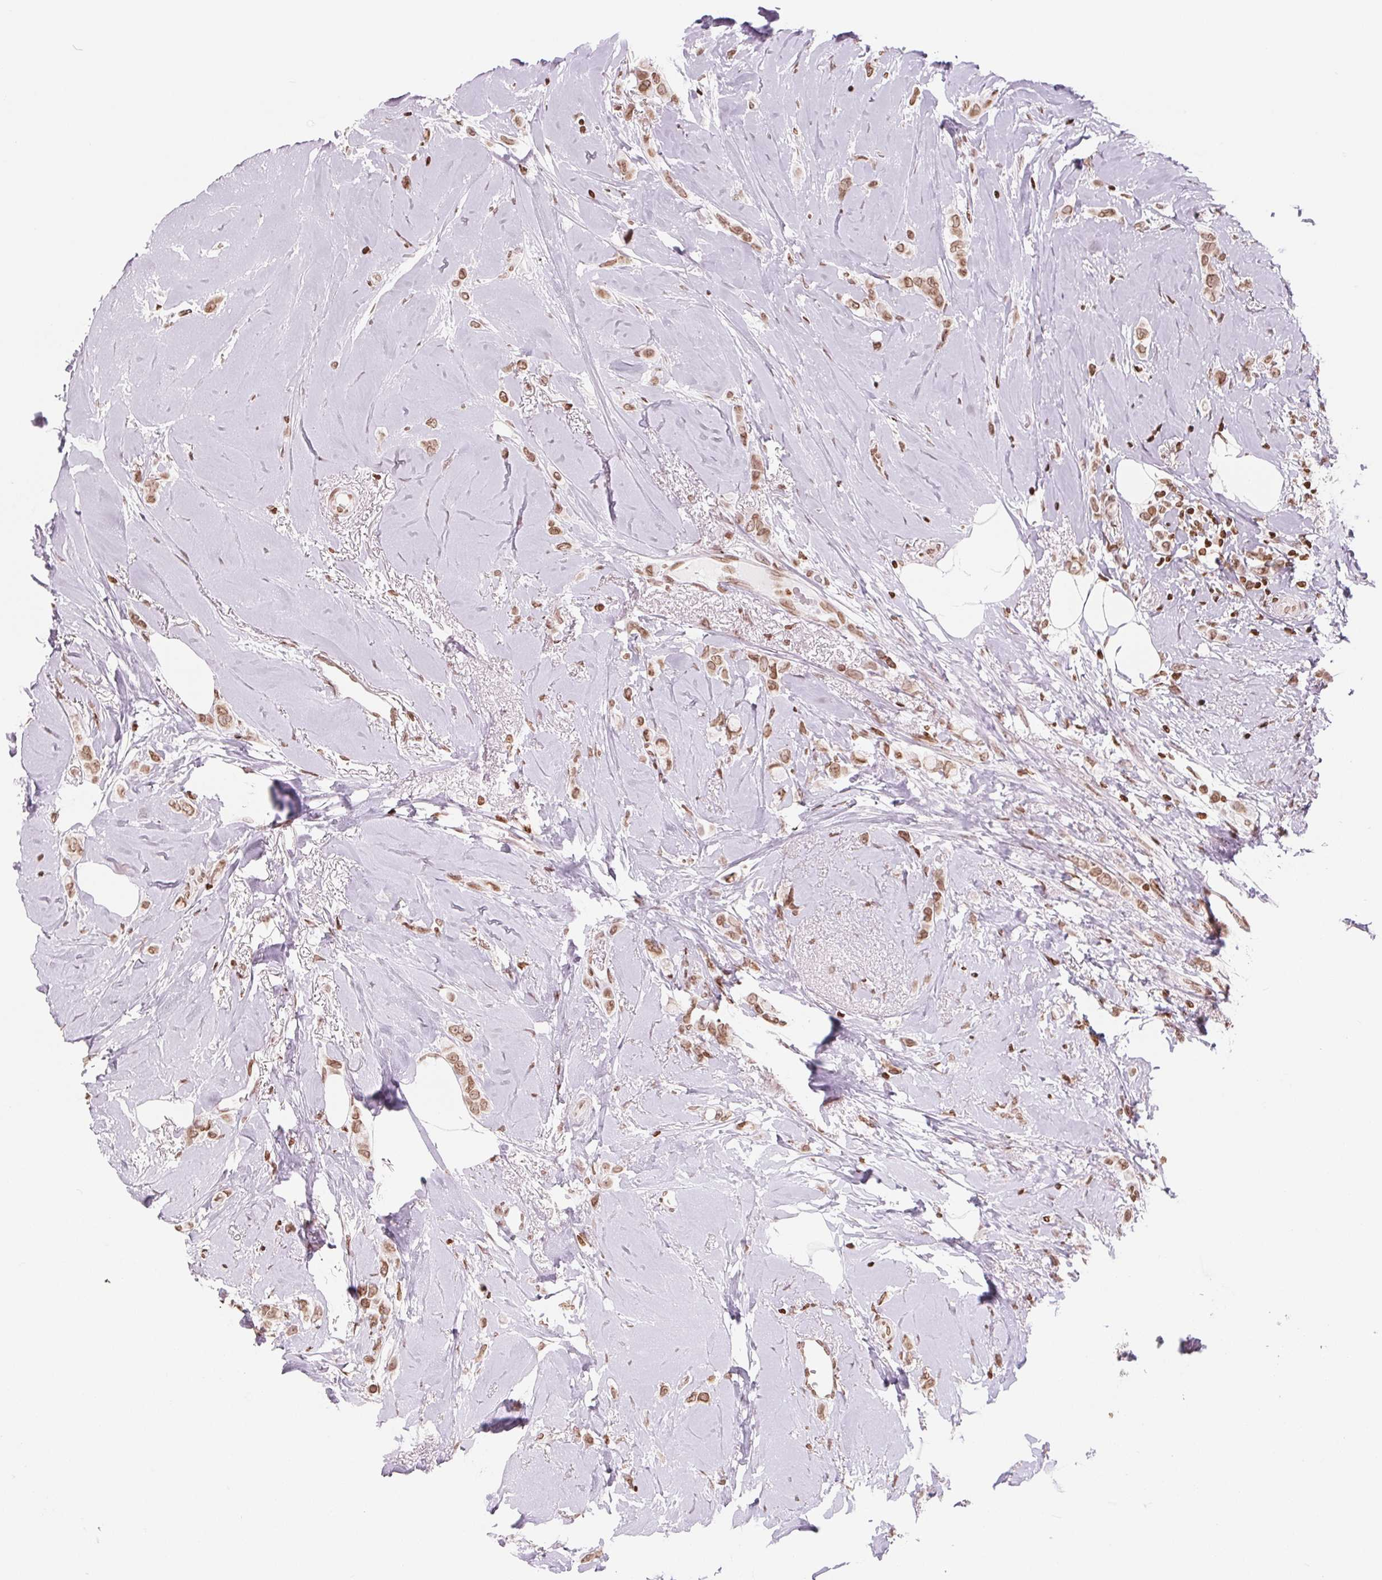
{"staining": {"intensity": "moderate", "quantity": ">75%", "location": "nuclear"}, "tissue": "breast cancer", "cell_type": "Tumor cells", "image_type": "cancer", "snomed": [{"axis": "morphology", "description": "Lobular carcinoma"}, {"axis": "topography", "description": "Breast"}], "caption": "Immunohistochemistry (IHC) histopathology image of neoplastic tissue: human breast cancer stained using IHC demonstrates medium levels of moderate protein expression localized specifically in the nuclear of tumor cells, appearing as a nuclear brown color.", "gene": "SMIM12", "patient": {"sex": "female", "age": 66}}